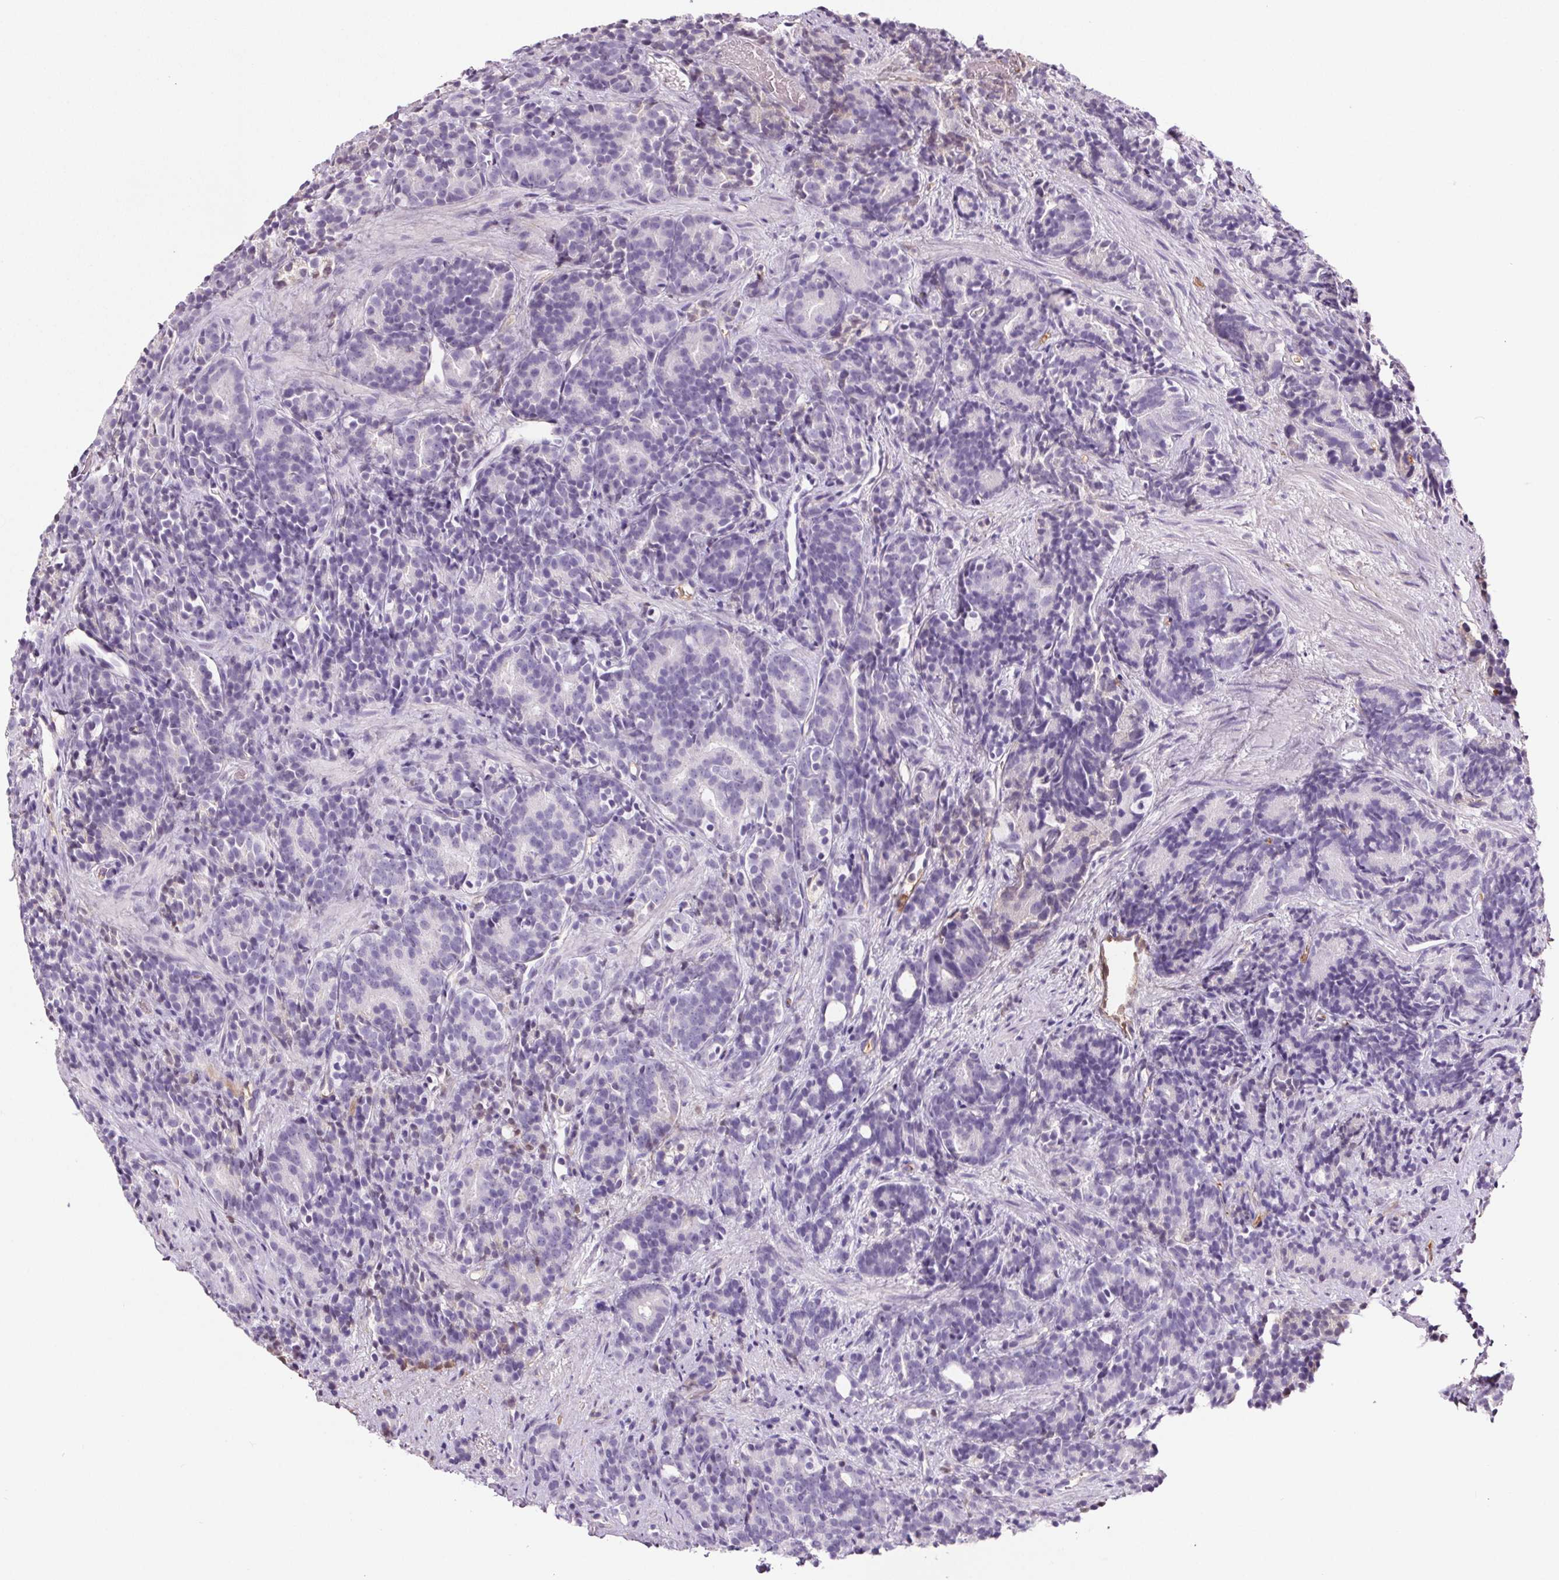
{"staining": {"intensity": "negative", "quantity": "none", "location": "none"}, "tissue": "prostate cancer", "cell_type": "Tumor cells", "image_type": "cancer", "snomed": [{"axis": "morphology", "description": "Adenocarcinoma, High grade"}, {"axis": "topography", "description": "Prostate"}], "caption": "High power microscopy histopathology image of an immunohistochemistry (IHC) image of prostate high-grade adenocarcinoma, revealing no significant staining in tumor cells.", "gene": "CD5L", "patient": {"sex": "male", "age": 84}}